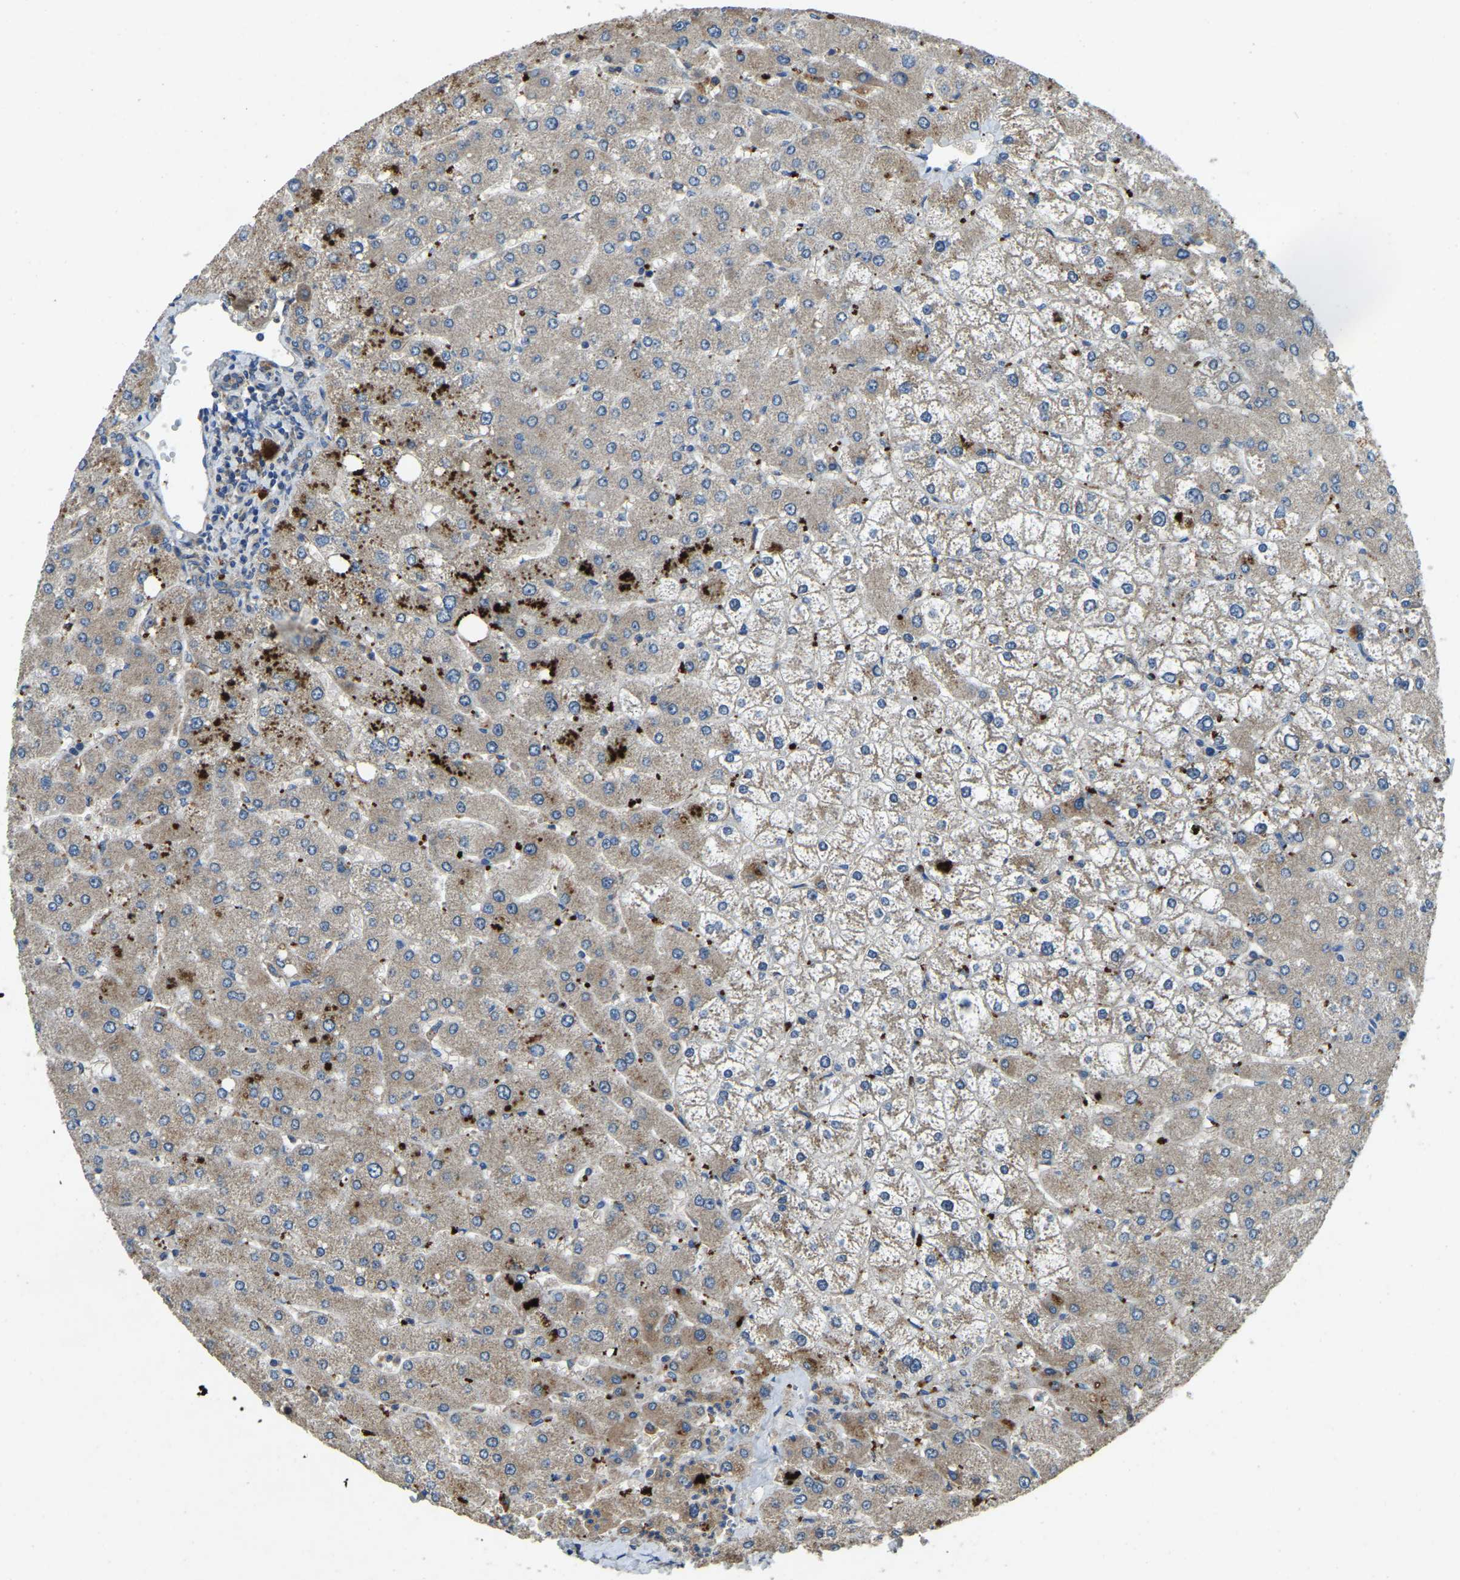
{"staining": {"intensity": "weak", "quantity": "25%-75%", "location": "cytoplasmic/membranous"}, "tissue": "liver", "cell_type": "Cholangiocytes", "image_type": "normal", "snomed": [{"axis": "morphology", "description": "Normal tissue, NOS"}, {"axis": "topography", "description": "Liver"}], "caption": "The histopathology image shows staining of benign liver, revealing weak cytoplasmic/membranous protein expression (brown color) within cholangiocytes. Using DAB (brown) and hematoxylin (blue) stains, captured at high magnification using brightfield microscopy.", "gene": "ATP8B1", "patient": {"sex": "male", "age": 55}}